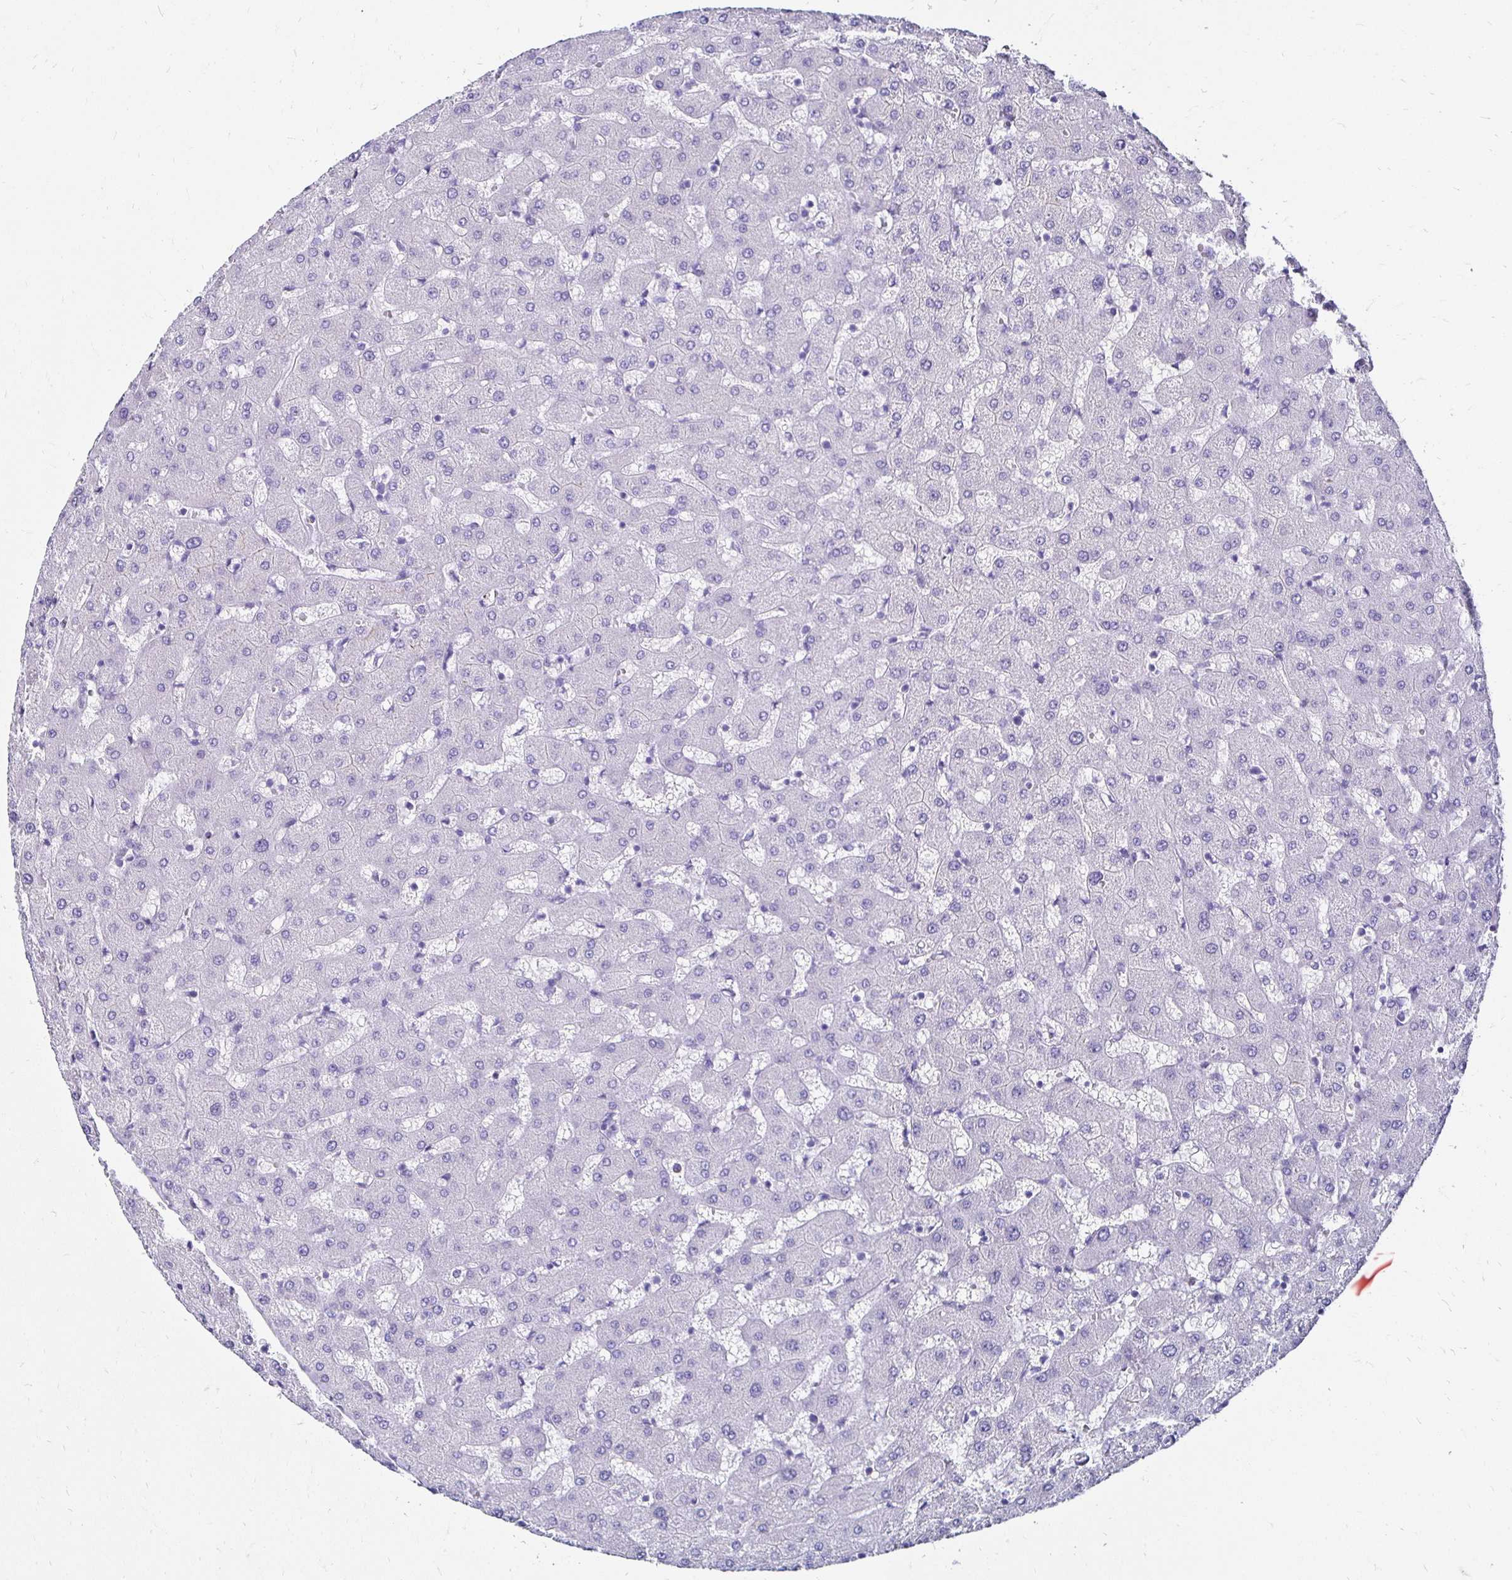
{"staining": {"intensity": "negative", "quantity": "none", "location": "none"}, "tissue": "liver", "cell_type": "Cholangiocytes", "image_type": "normal", "snomed": [{"axis": "morphology", "description": "Normal tissue, NOS"}, {"axis": "topography", "description": "Liver"}], "caption": "Immunohistochemical staining of normal liver demonstrates no significant expression in cholangiocytes. (DAB immunohistochemistry with hematoxylin counter stain).", "gene": "KCNT1", "patient": {"sex": "female", "age": 63}}